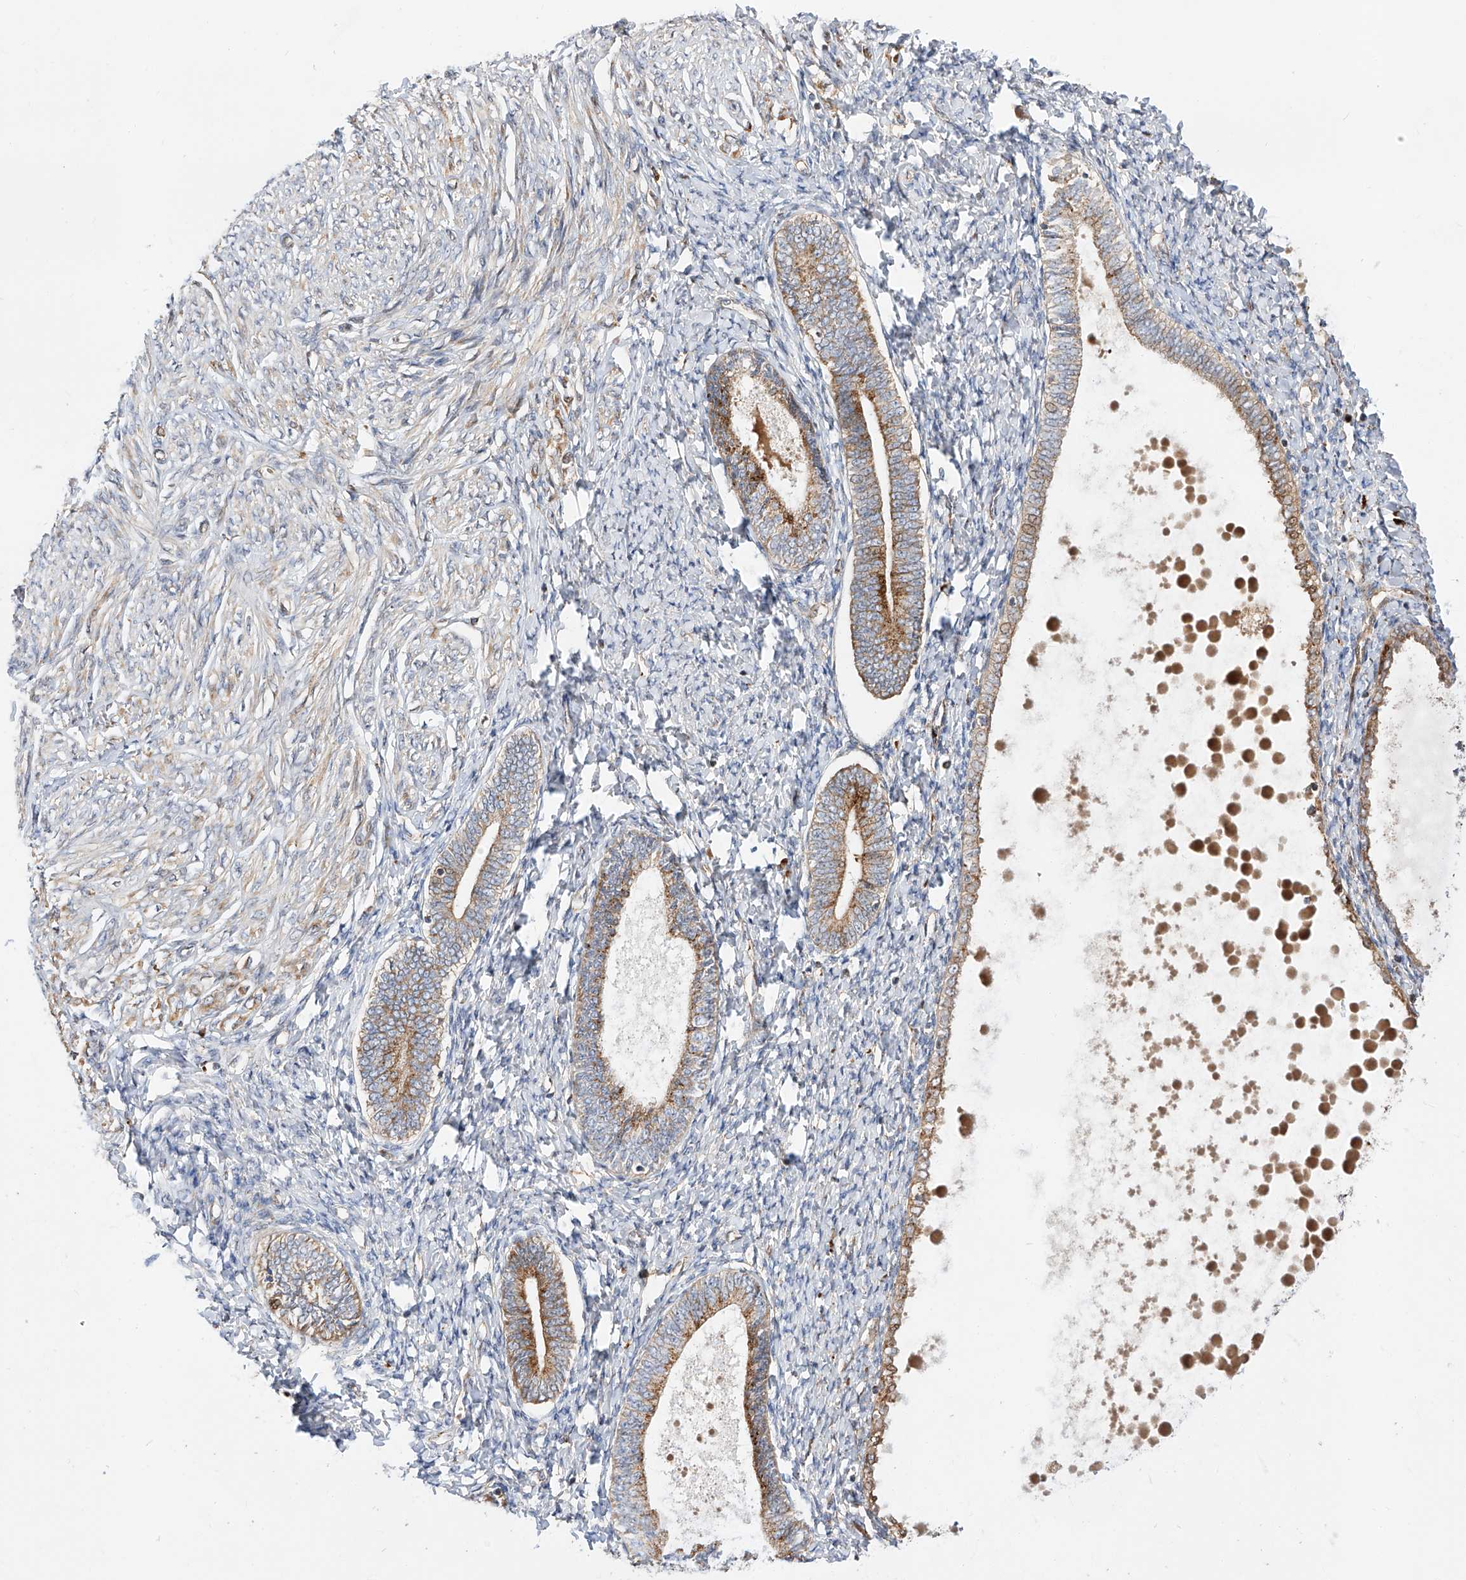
{"staining": {"intensity": "negative", "quantity": "none", "location": "none"}, "tissue": "endometrium", "cell_type": "Cells in endometrial stroma", "image_type": "normal", "snomed": [{"axis": "morphology", "description": "Normal tissue, NOS"}, {"axis": "topography", "description": "Endometrium"}], "caption": "Immunohistochemistry (IHC) of unremarkable human endometrium displays no expression in cells in endometrial stroma.", "gene": "DIRAS3", "patient": {"sex": "female", "age": 72}}